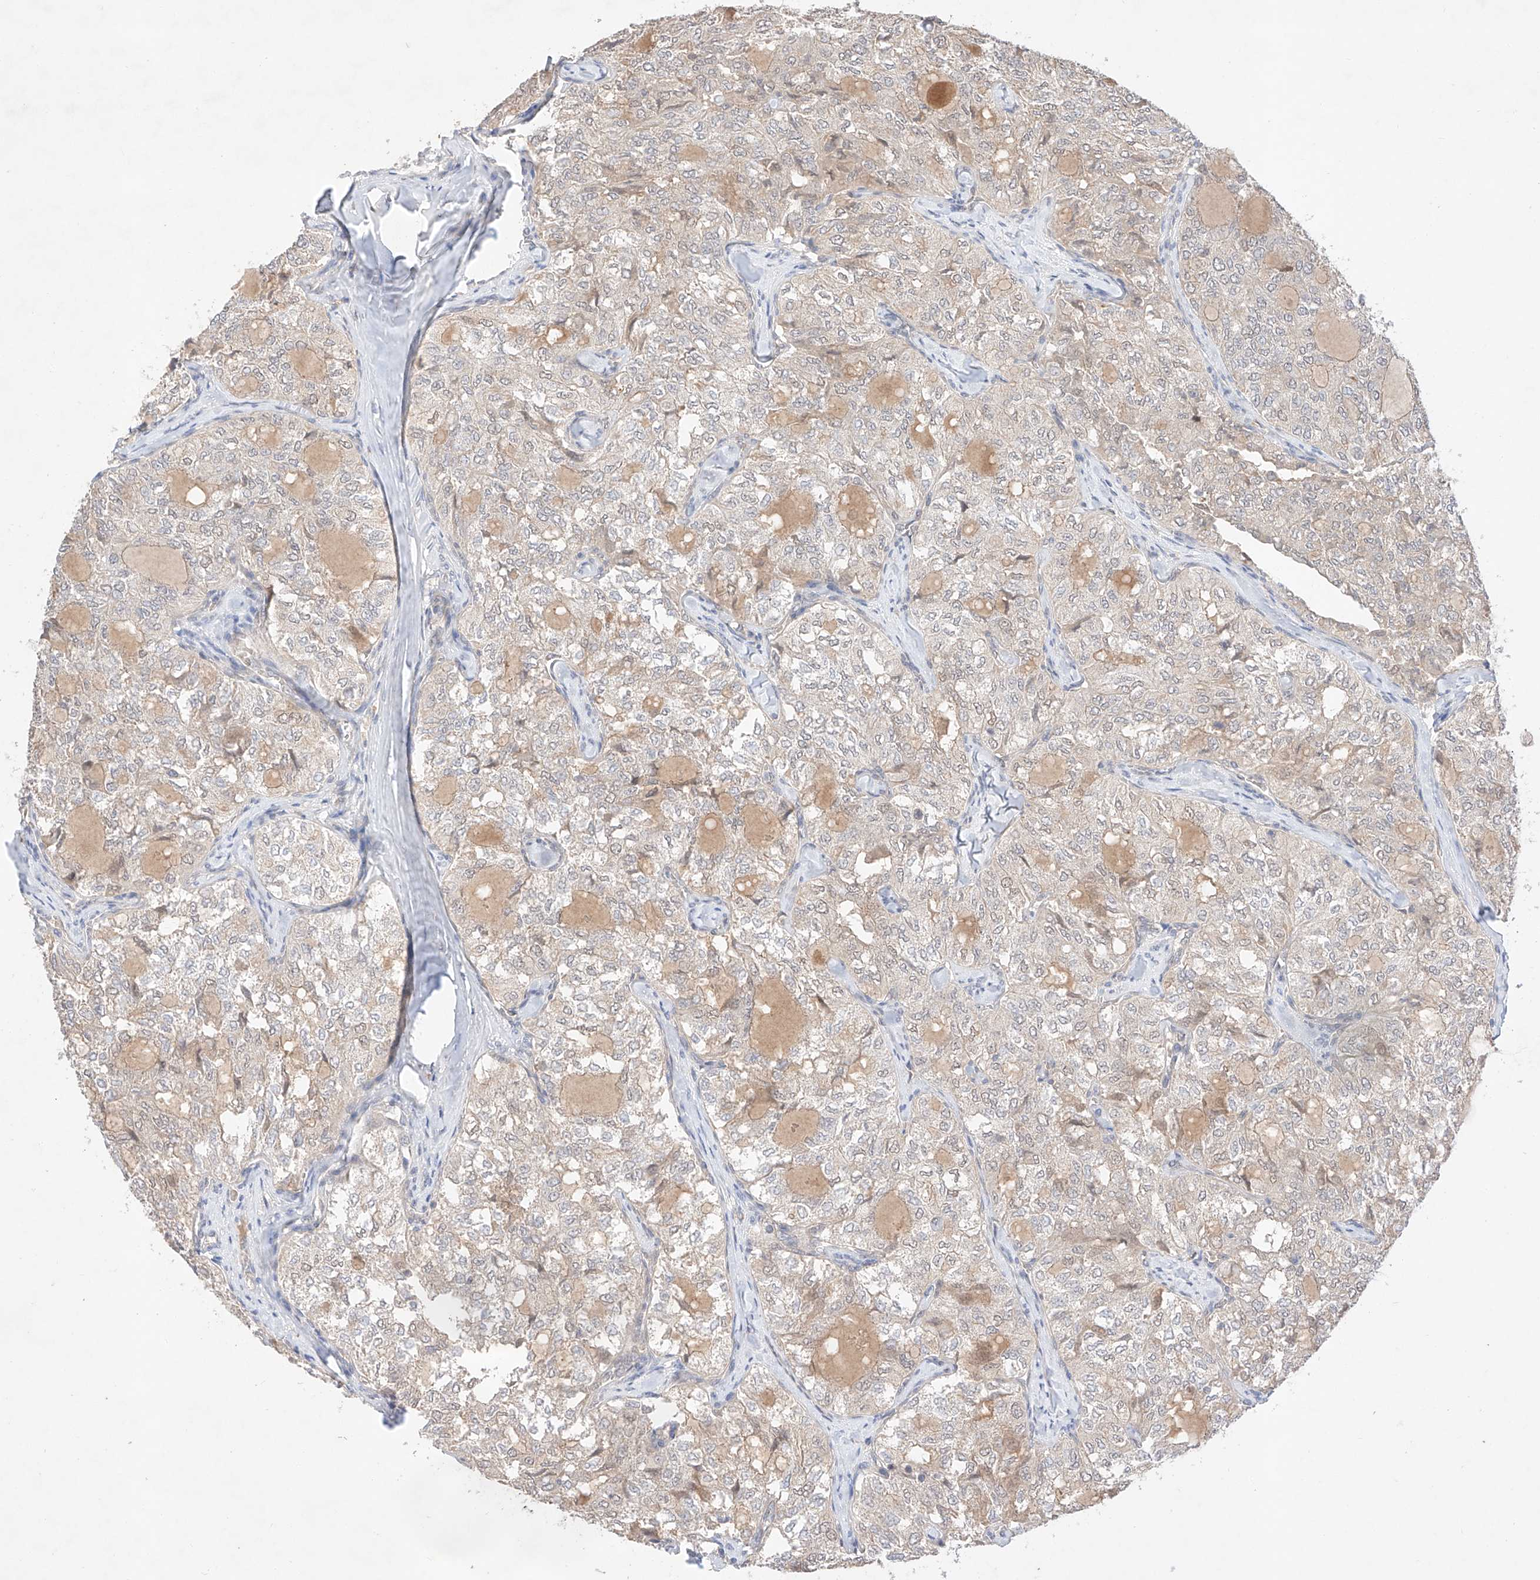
{"staining": {"intensity": "weak", "quantity": "<25%", "location": "cytoplasmic/membranous"}, "tissue": "thyroid cancer", "cell_type": "Tumor cells", "image_type": "cancer", "snomed": [{"axis": "morphology", "description": "Follicular adenoma carcinoma, NOS"}, {"axis": "topography", "description": "Thyroid gland"}], "caption": "High power microscopy image of an immunohistochemistry micrograph of follicular adenoma carcinoma (thyroid), revealing no significant expression in tumor cells.", "gene": "ZNF124", "patient": {"sex": "male", "age": 75}}